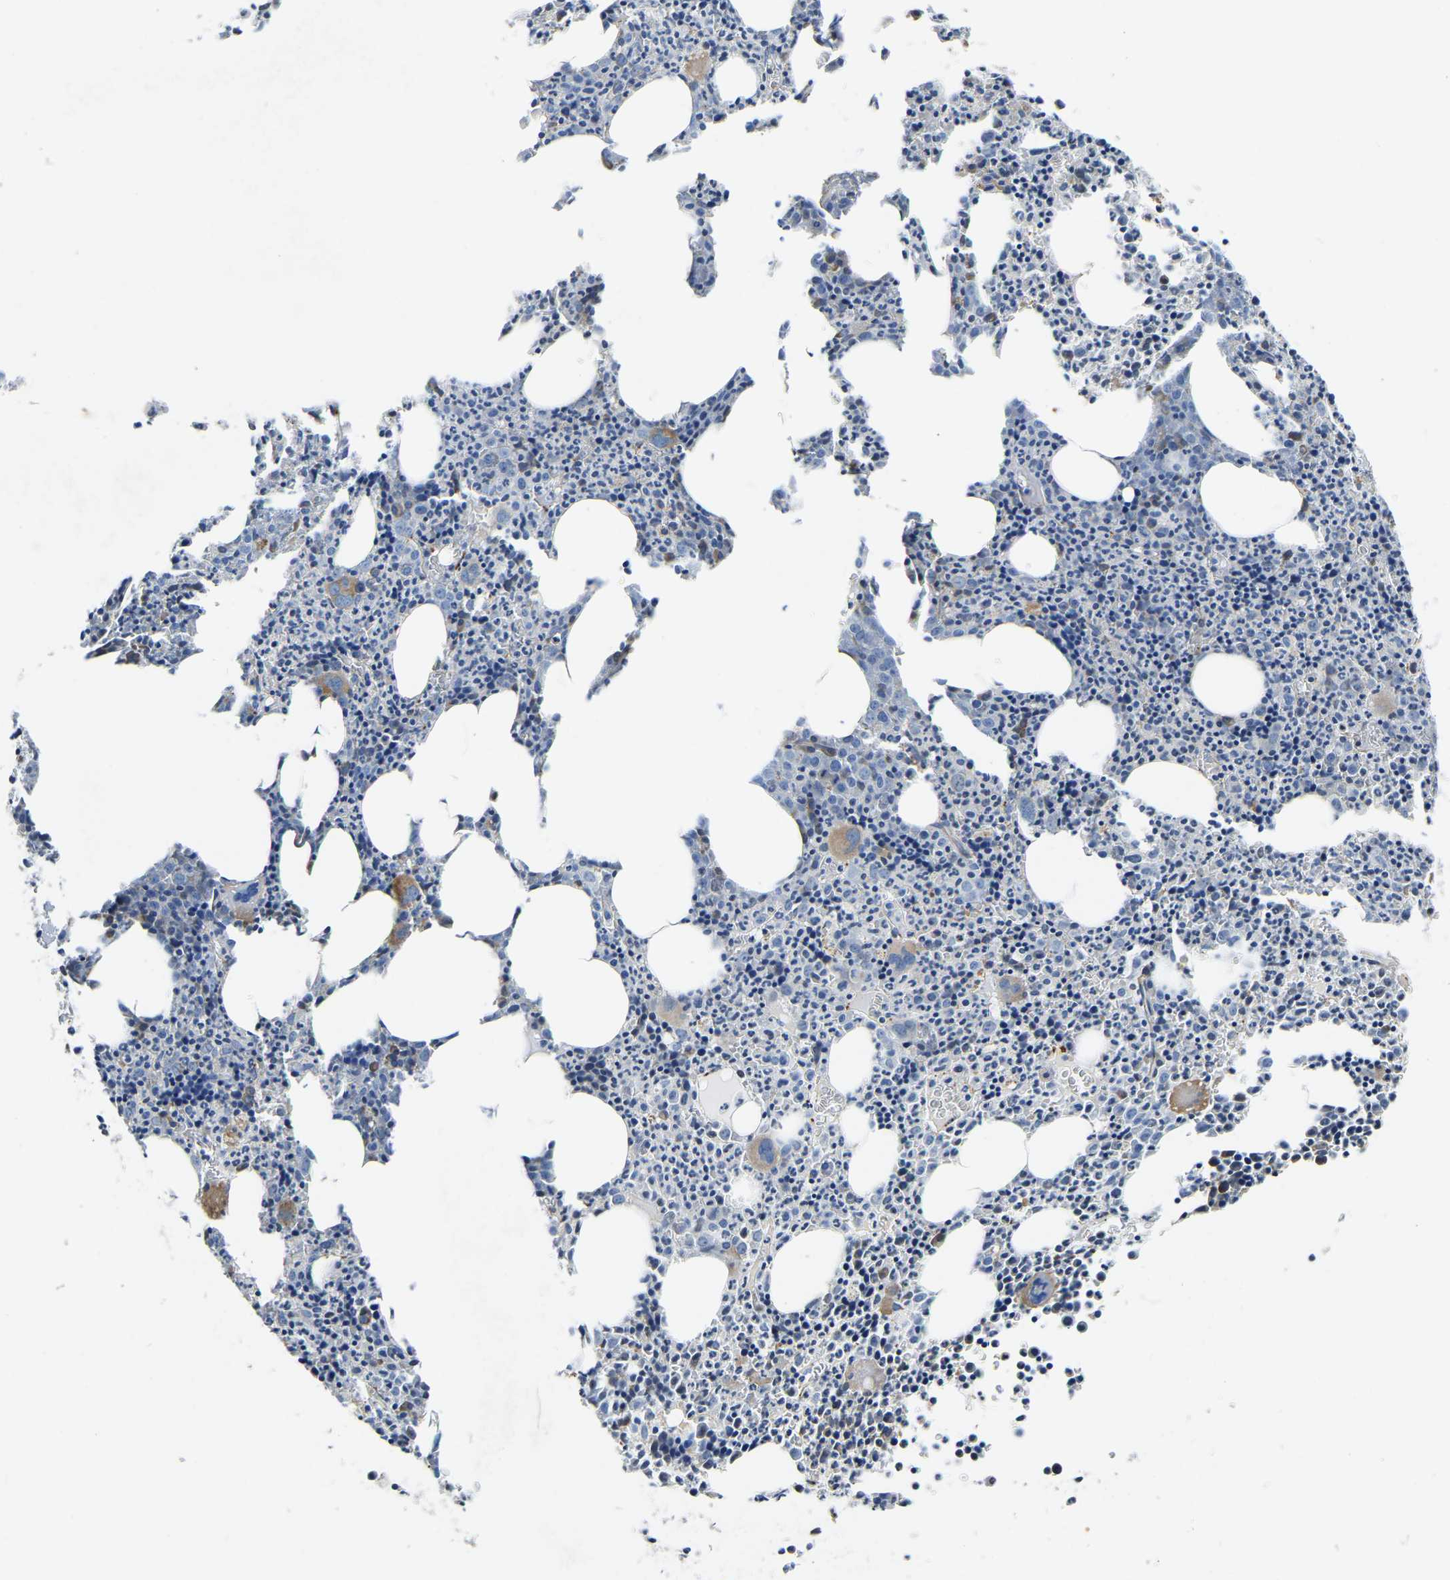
{"staining": {"intensity": "moderate", "quantity": "<25%", "location": "cytoplasmic/membranous"}, "tissue": "bone marrow", "cell_type": "Hematopoietic cells", "image_type": "normal", "snomed": [{"axis": "morphology", "description": "Normal tissue, NOS"}, {"axis": "morphology", "description": "Inflammation, NOS"}, {"axis": "topography", "description": "Bone marrow"}], "caption": "IHC of unremarkable human bone marrow displays low levels of moderate cytoplasmic/membranous expression in about <25% of hematopoietic cells. The staining was performed using DAB (3,3'-diaminobenzidine), with brown indicating positive protein expression. Nuclei are stained blue with hematoxylin.", "gene": "KCTD17", "patient": {"sex": "male", "age": 31}}